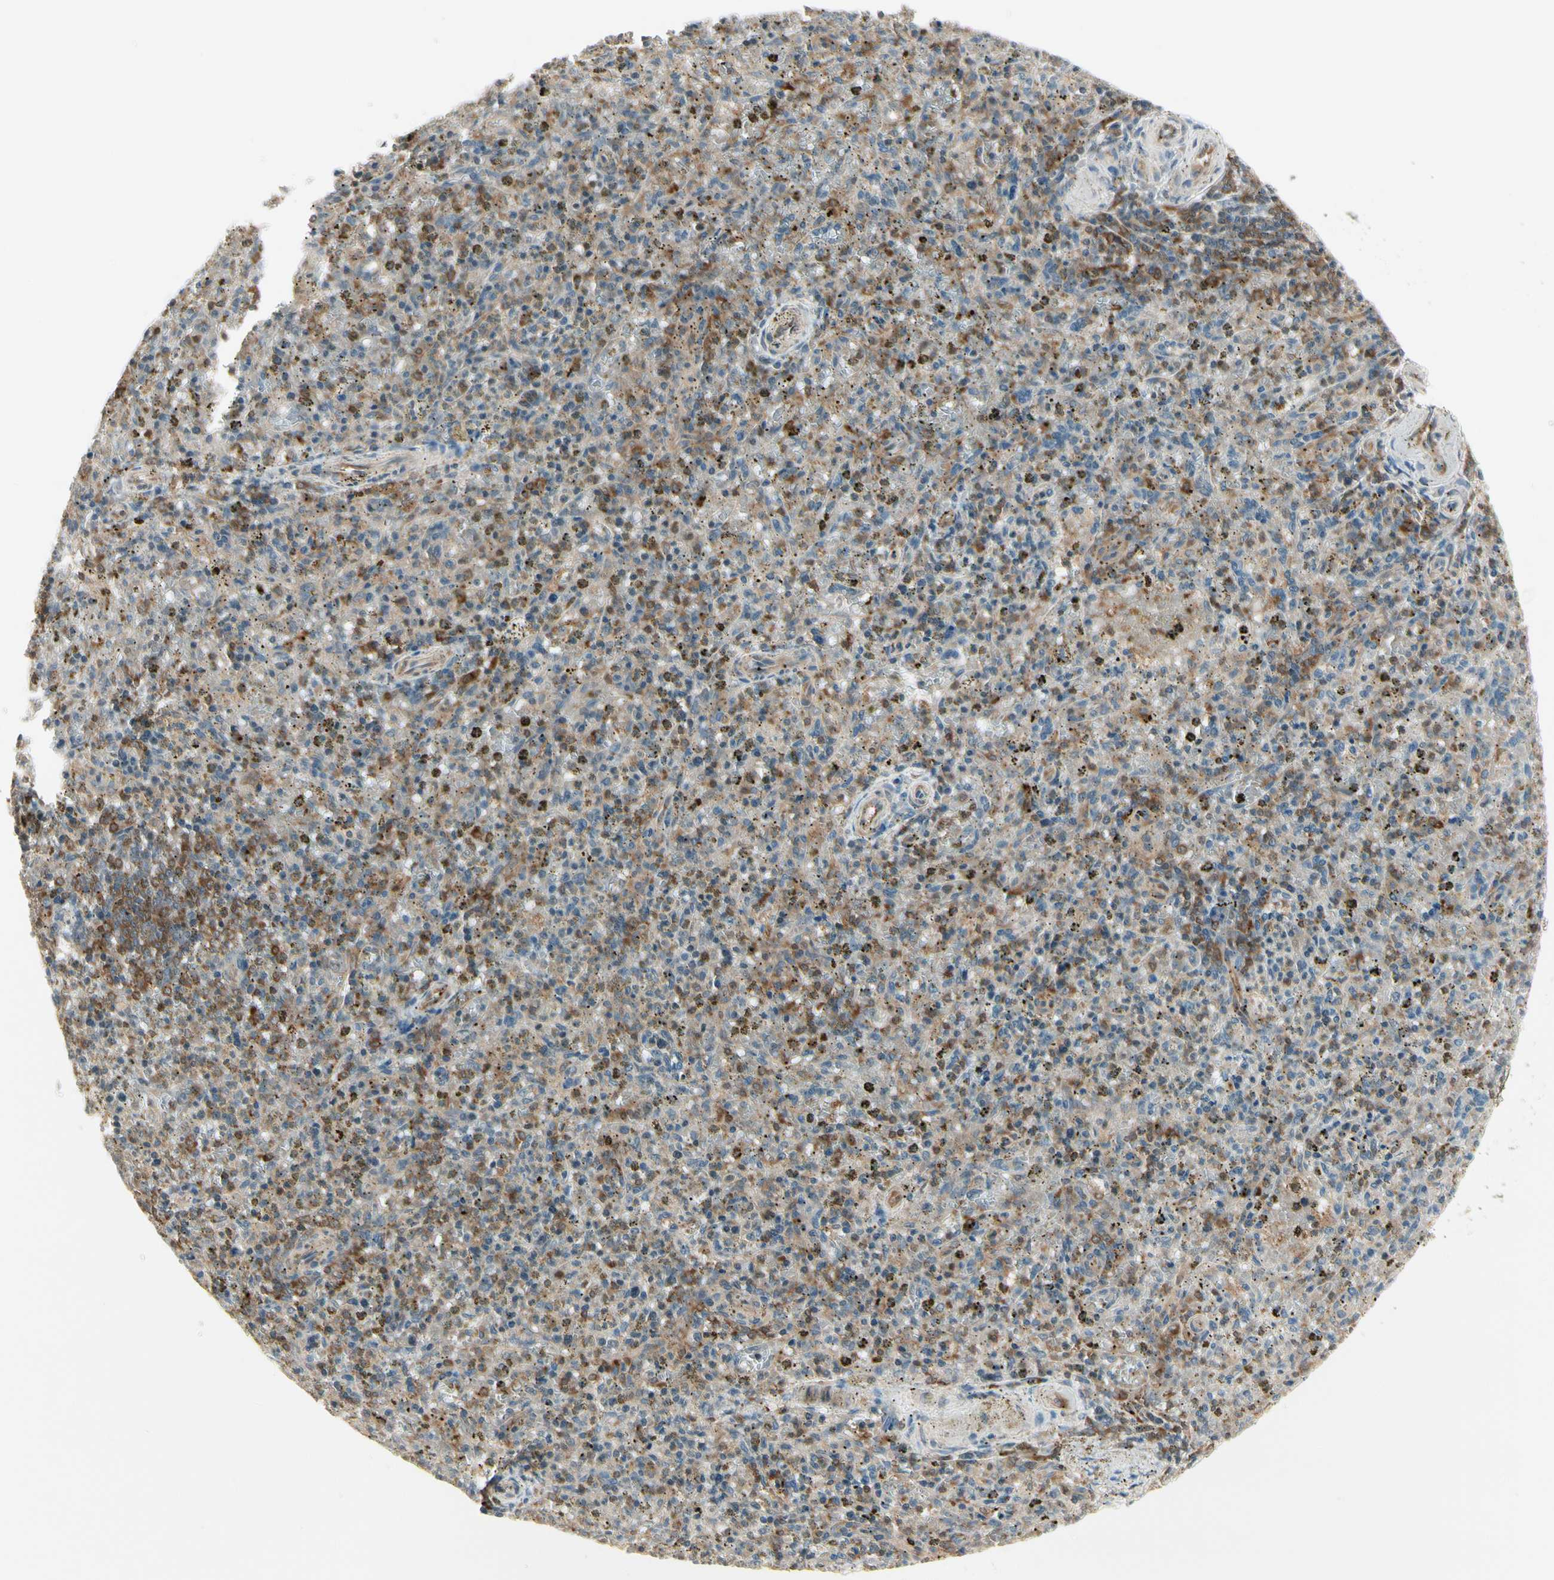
{"staining": {"intensity": "moderate", "quantity": "25%-75%", "location": "cytoplasmic/membranous"}, "tissue": "spleen", "cell_type": "Cells in red pulp", "image_type": "normal", "snomed": [{"axis": "morphology", "description": "Normal tissue, NOS"}, {"axis": "topography", "description": "Spleen"}], "caption": "The histopathology image displays staining of normal spleen, revealing moderate cytoplasmic/membranous protein positivity (brown color) within cells in red pulp.", "gene": "OXSR1", "patient": {"sex": "male", "age": 72}}